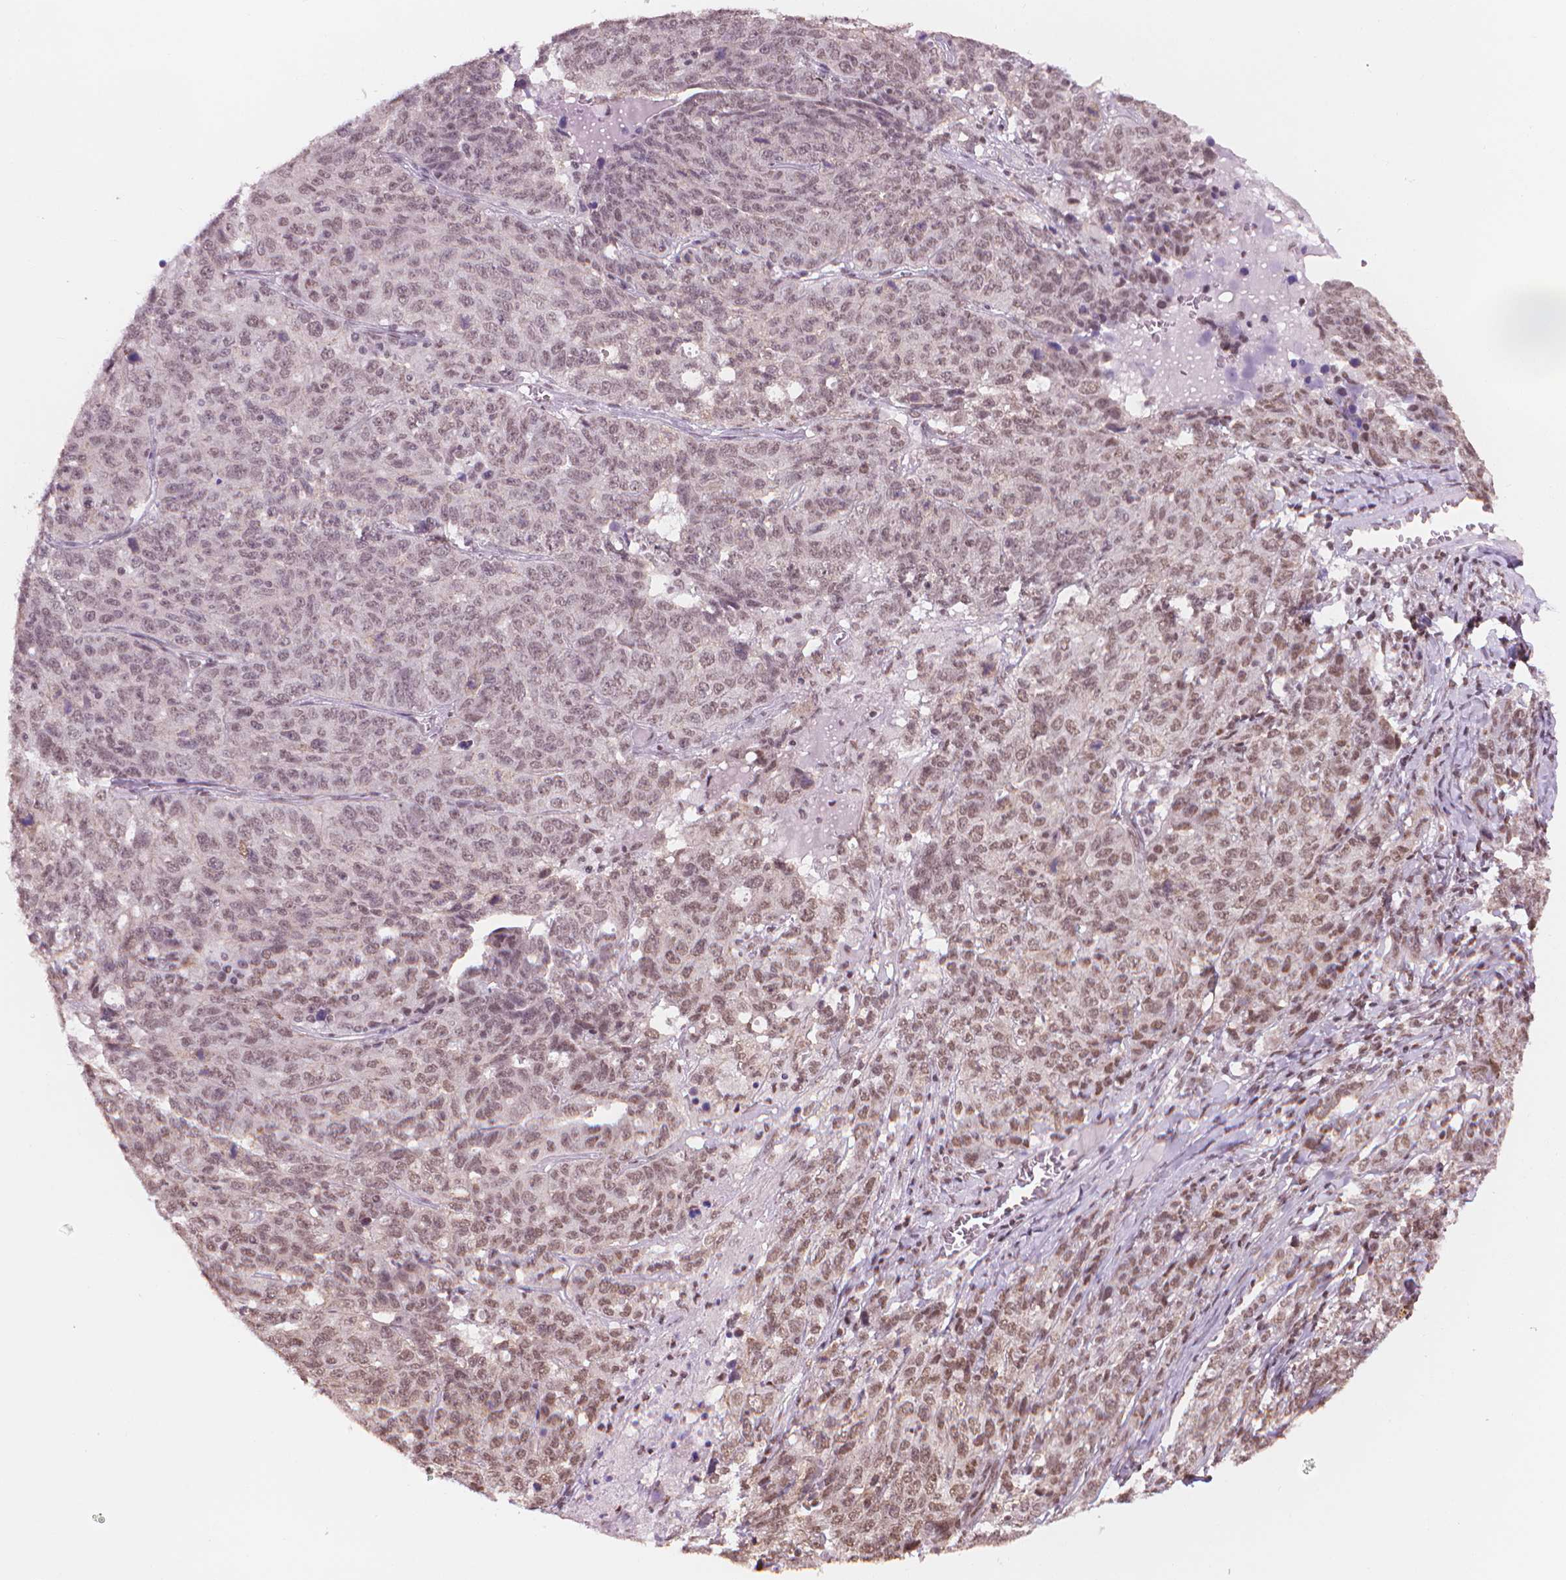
{"staining": {"intensity": "weak", "quantity": "<25%", "location": "nuclear"}, "tissue": "ovarian cancer", "cell_type": "Tumor cells", "image_type": "cancer", "snomed": [{"axis": "morphology", "description": "Cystadenocarcinoma, serous, NOS"}, {"axis": "topography", "description": "Ovary"}], "caption": "Tumor cells show no significant expression in ovarian cancer (serous cystadenocarcinoma).", "gene": "HOXD4", "patient": {"sex": "female", "age": 71}}